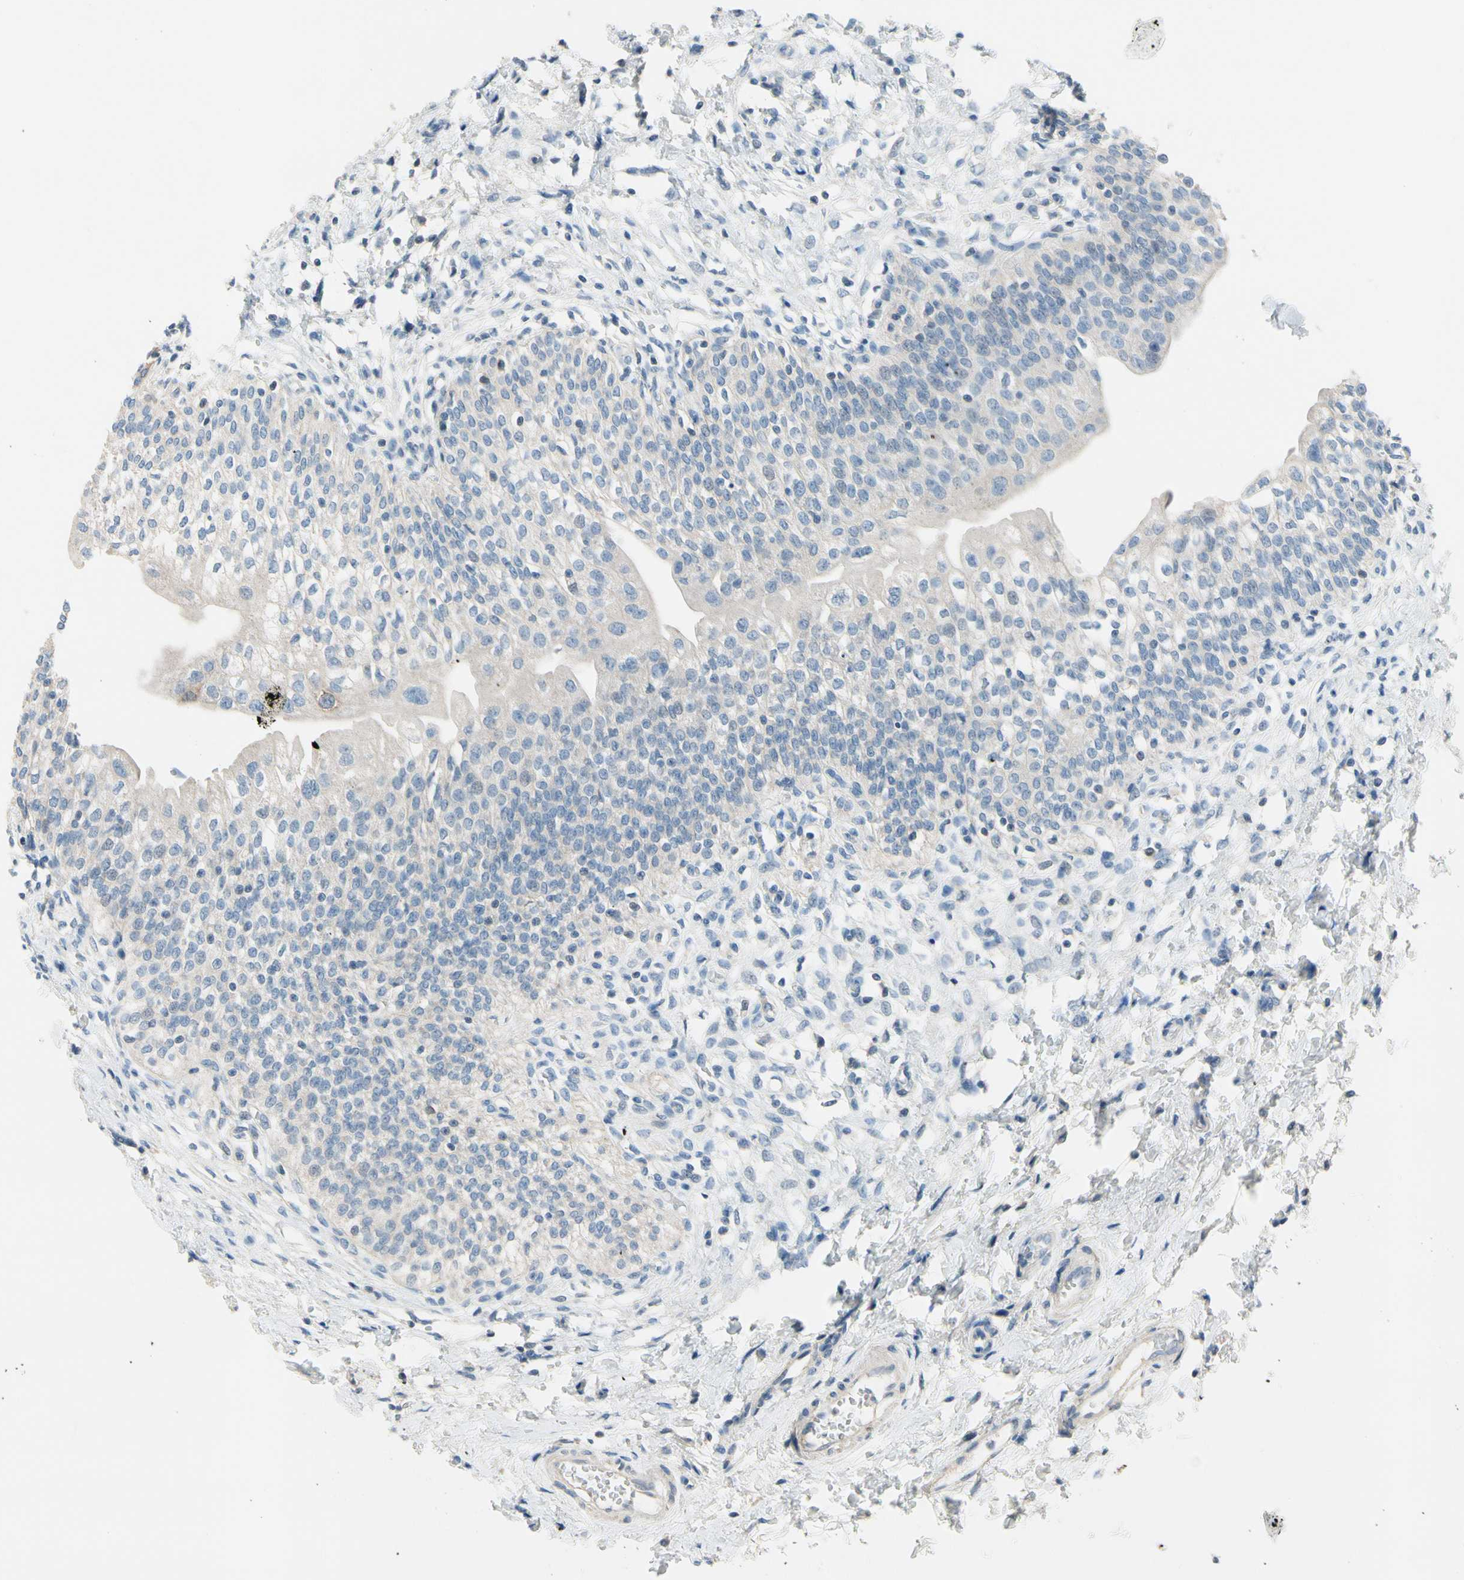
{"staining": {"intensity": "negative", "quantity": "none", "location": "none"}, "tissue": "urinary bladder", "cell_type": "Urothelial cells", "image_type": "normal", "snomed": [{"axis": "morphology", "description": "Normal tissue, NOS"}, {"axis": "topography", "description": "Urinary bladder"}], "caption": "IHC of benign human urinary bladder displays no expression in urothelial cells.", "gene": "CKAP2", "patient": {"sex": "male", "age": 55}}